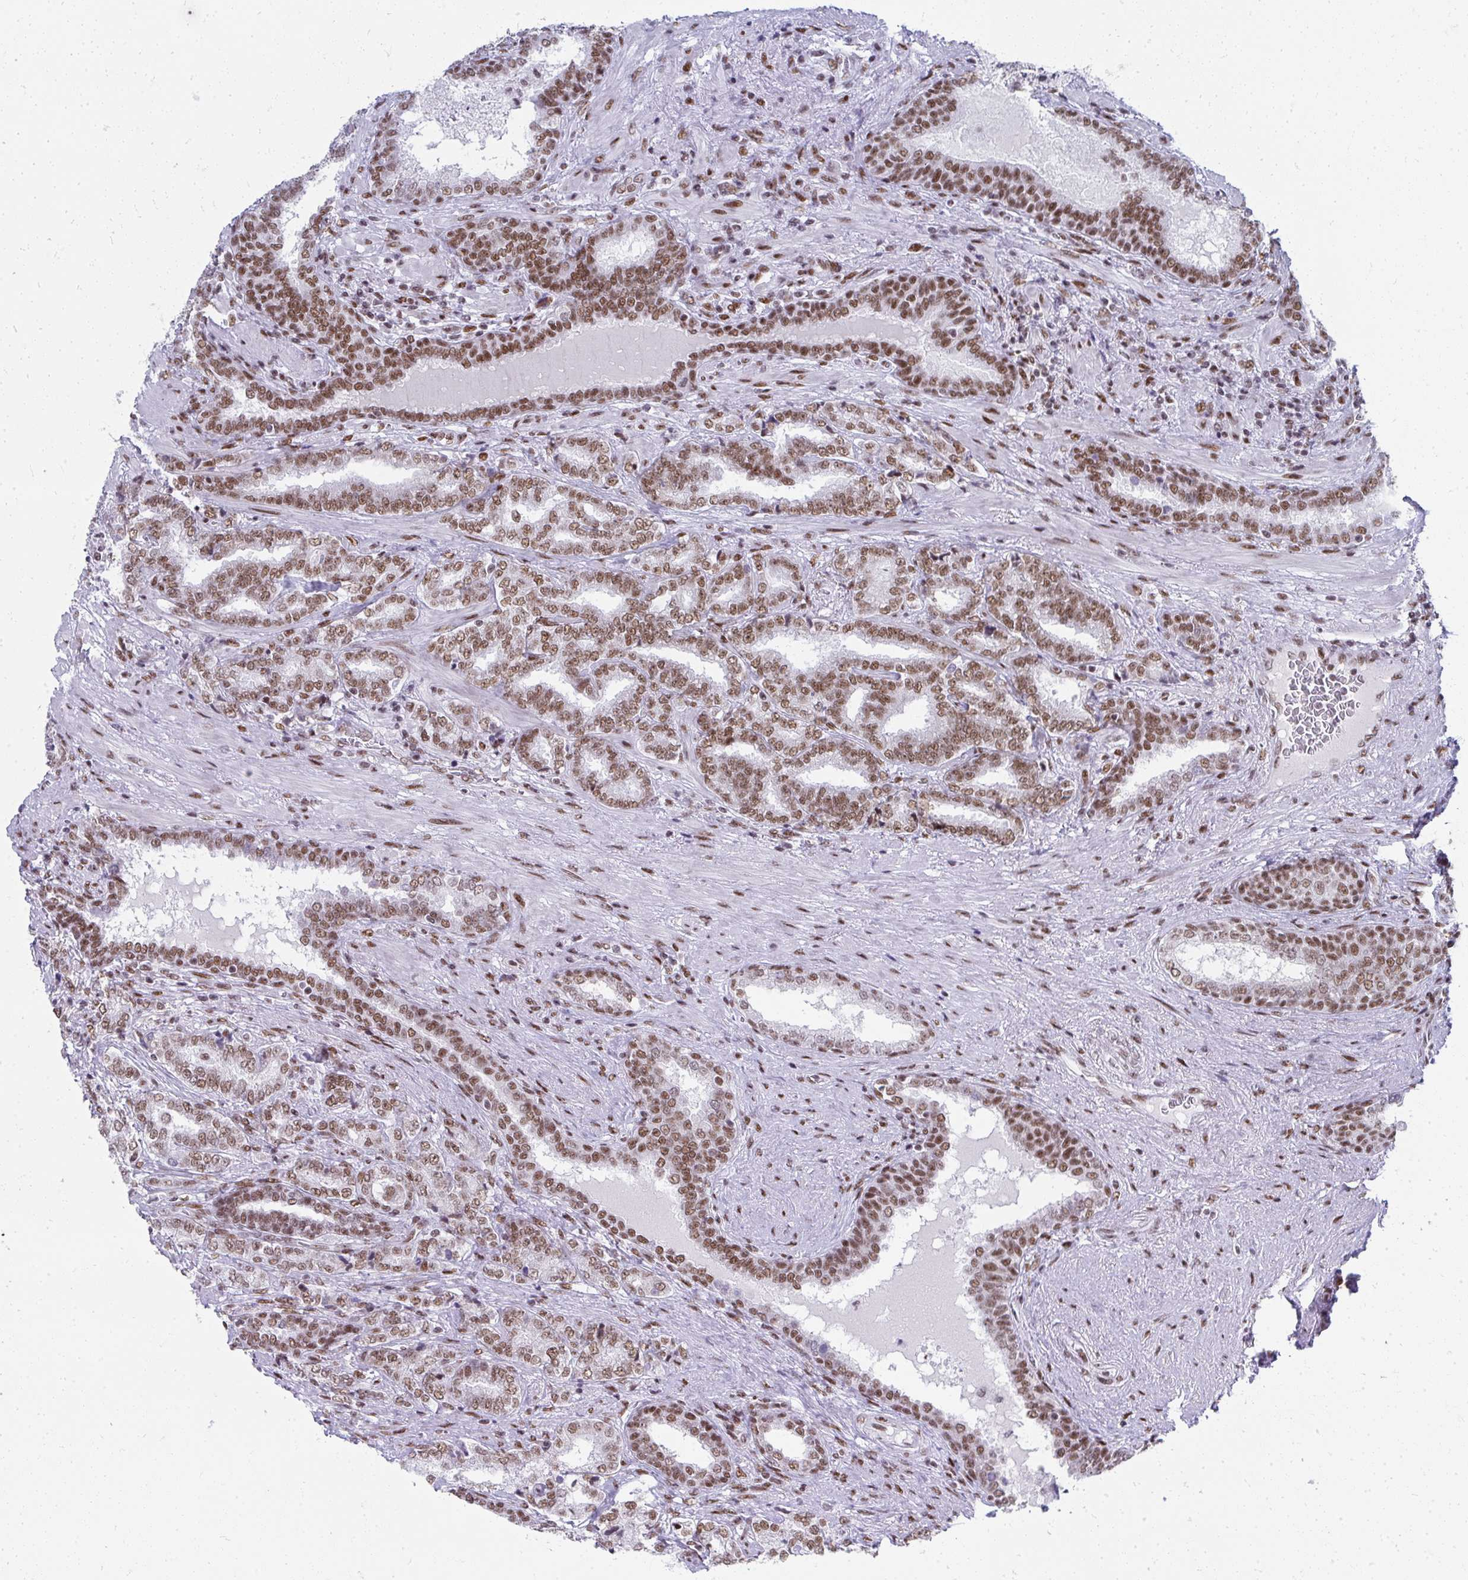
{"staining": {"intensity": "moderate", "quantity": ">75%", "location": "nuclear"}, "tissue": "prostate cancer", "cell_type": "Tumor cells", "image_type": "cancer", "snomed": [{"axis": "morphology", "description": "Adenocarcinoma, High grade"}, {"axis": "topography", "description": "Prostate"}], "caption": "Protein analysis of prostate cancer tissue displays moderate nuclear positivity in approximately >75% of tumor cells.", "gene": "CREBBP", "patient": {"sex": "male", "age": 72}}